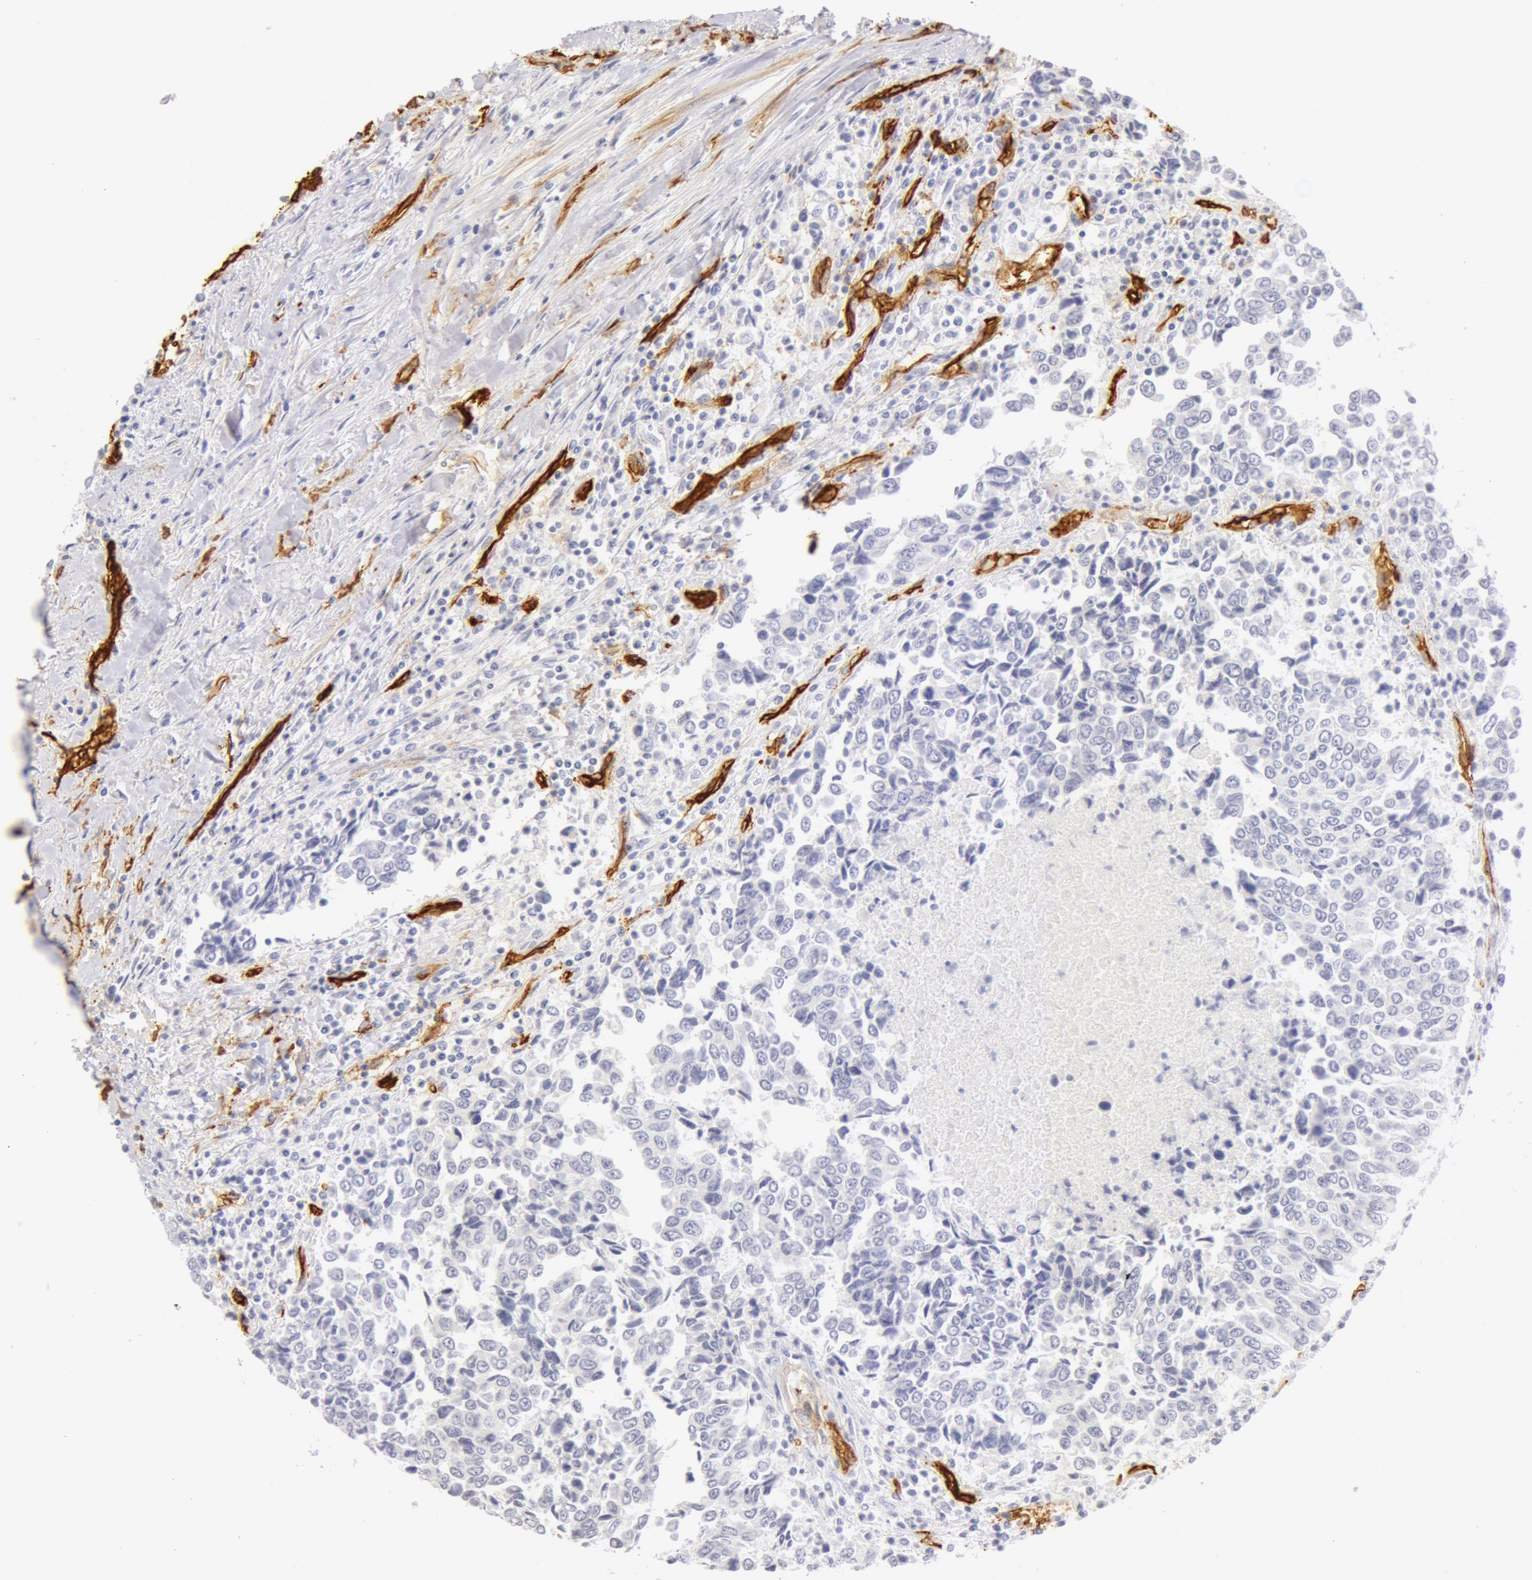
{"staining": {"intensity": "negative", "quantity": "none", "location": "none"}, "tissue": "urothelial cancer", "cell_type": "Tumor cells", "image_type": "cancer", "snomed": [{"axis": "morphology", "description": "Urothelial carcinoma, High grade"}, {"axis": "topography", "description": "Urinary bladder"}], "caption": "Human urothelial cancer stained for a protein using IHC reveals no expression in tumor cells.", "gene": "AQP1", "patient": {"sex": "male", "age": 86}}